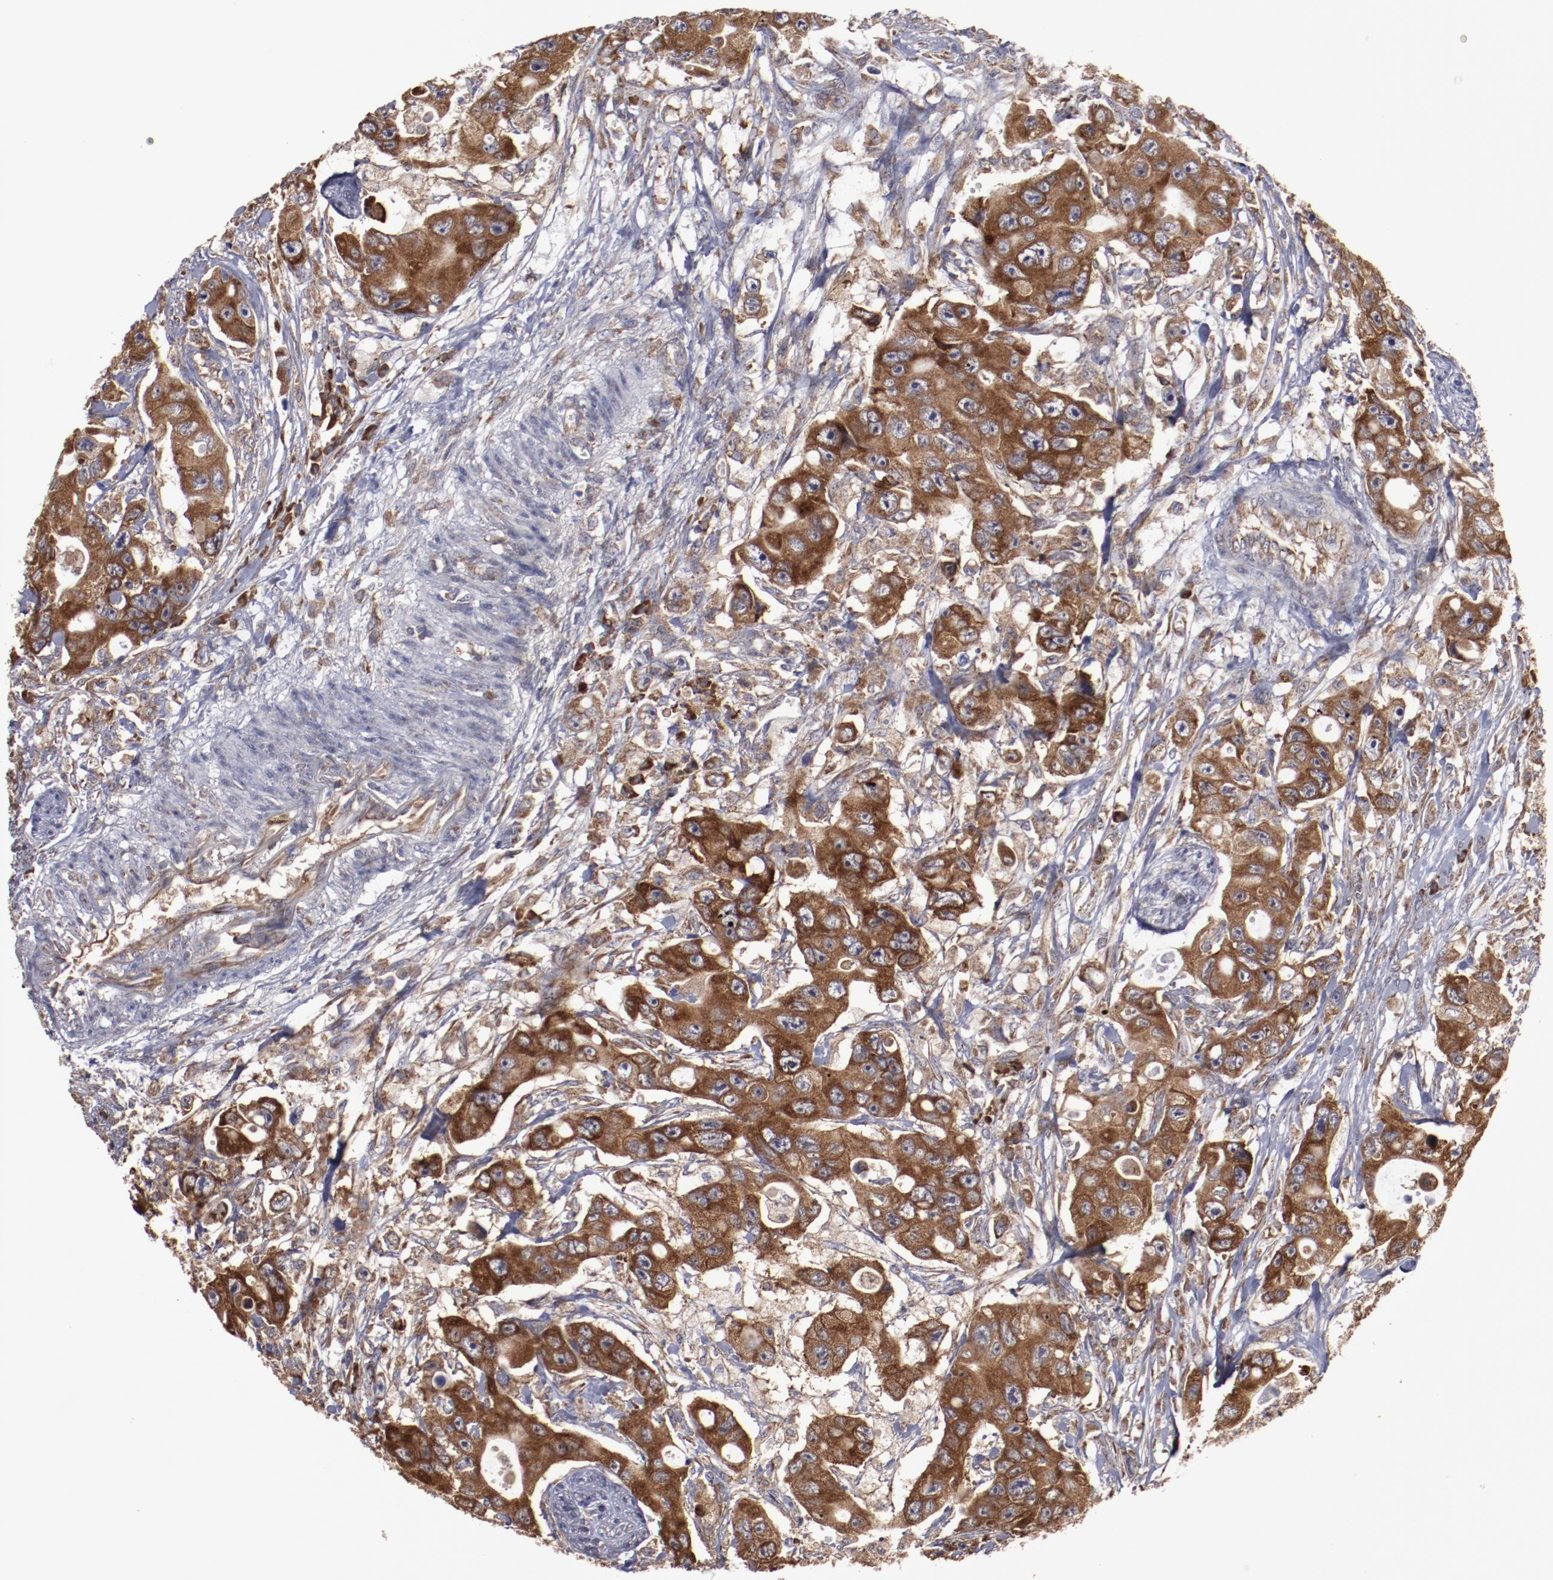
{"staining": {"intensity": "strong", "quantity": ">75%", "location": "cytoplasmic/membranous"}, "tissue": "colorectal cancer", "cell_type": "Tumor cells", "image_type": "cancer", "snomed": [{"axis": "morphology", "description": "Adenocarcinoma, NOS"}, {"axis": "topography", "description": "Colon"}], "caption": "Immunohistochemistry (IHC) photomicrograph of neoplastic tissue: human colorectal cancer (adenocarcinoma) stained using immunohistochemistry (IHC) demonstrates high levels of strong protein expression localized specifically in the cytoplasmic/membranous of tumor cells, appearing as a cytoplasmic/membranous brown color.", "gene": "RPS4Y1", "patient": {"sex": "female", "age": 46}}